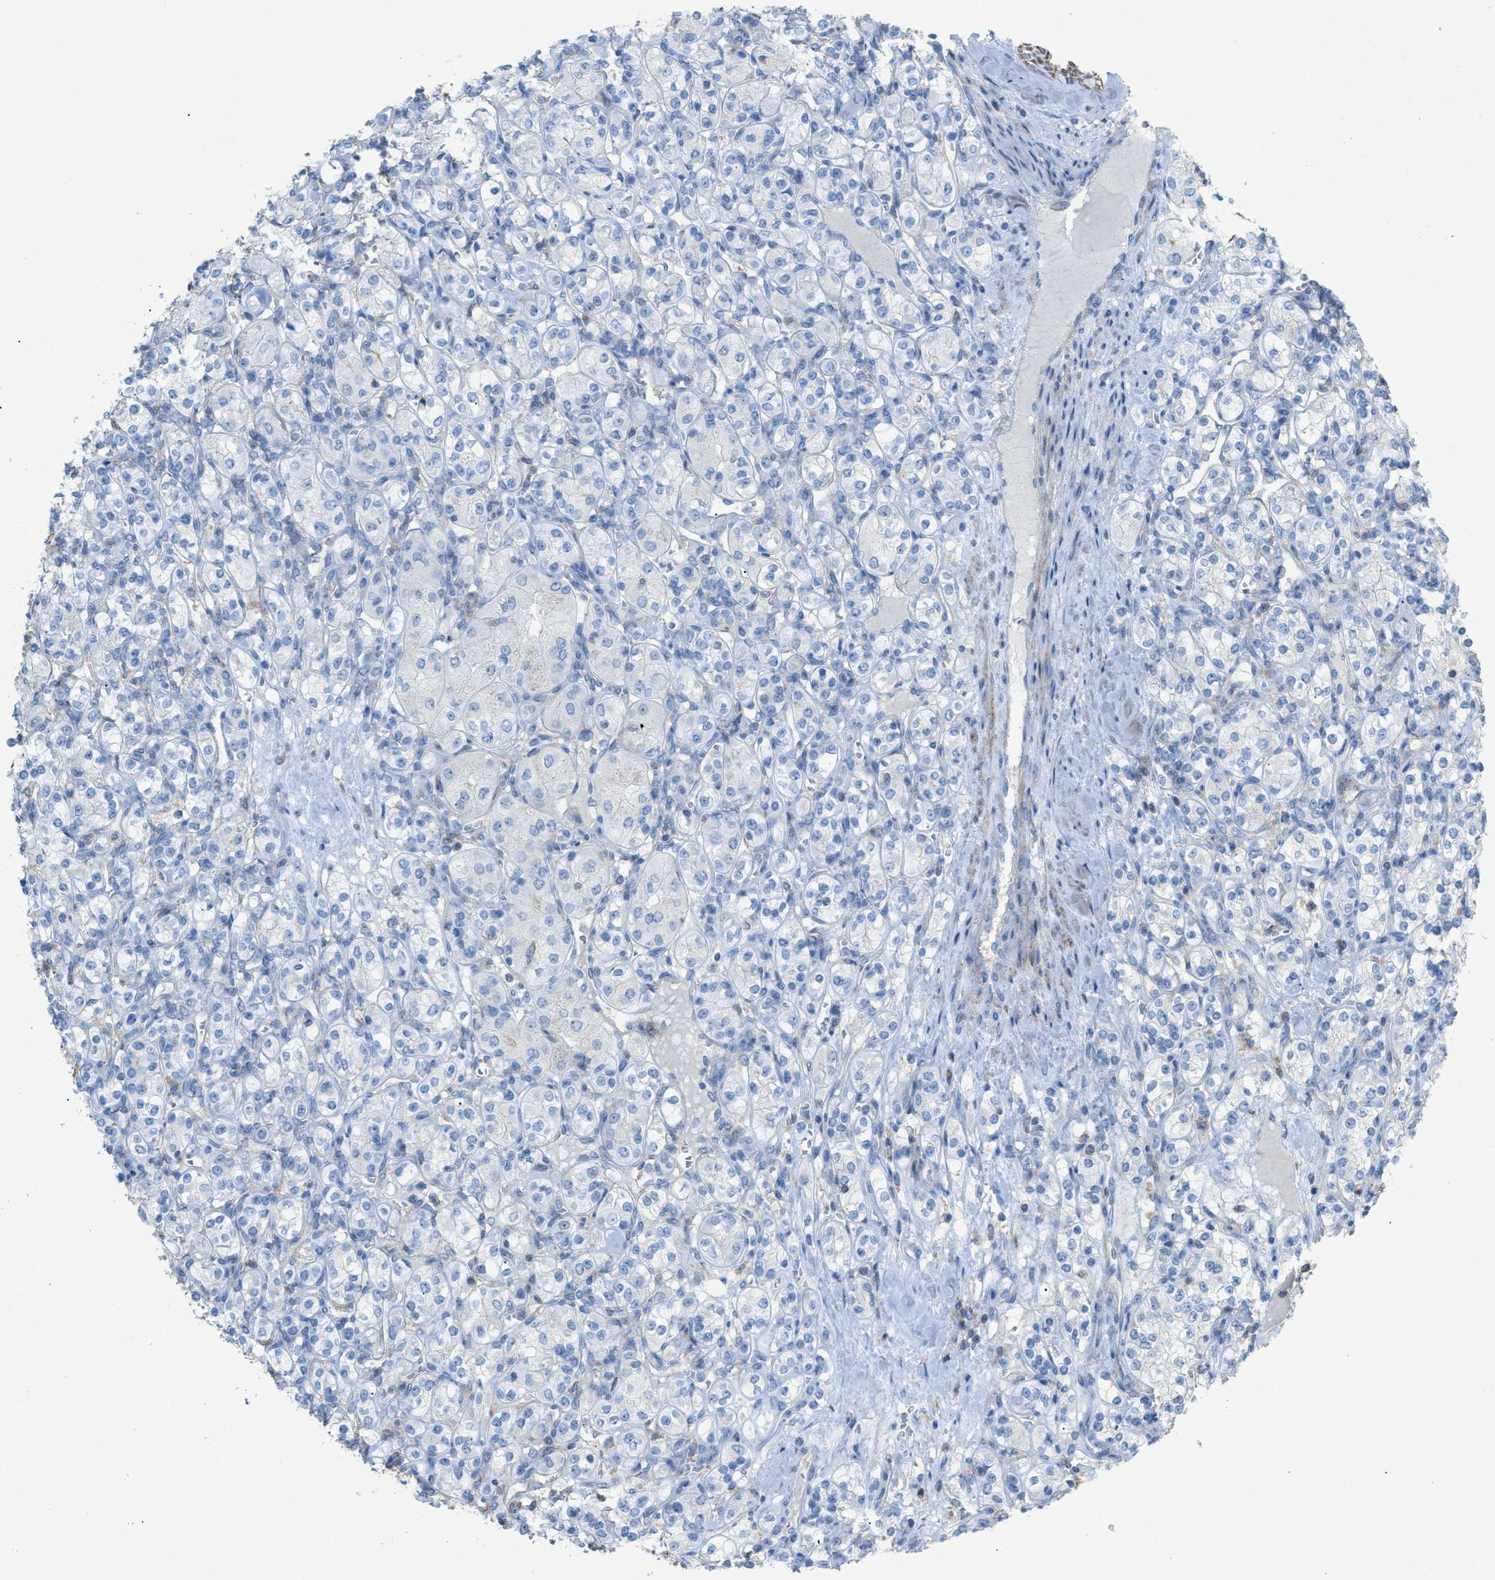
{"staining": {"intensity": "negative", "quantity": "none", "location": "none"}, "tissue": "renal cancer", "cell_type": "Tumor cells", "image_type": "cancer", "snomed": [{"axis": "morphology", "description": "Adenocarcinoma, NOS"}, {"axis": "topography", "description": "Kidney"}], "caption": "Protein analysis of renal cancer shows no significant expression in tumor cells. (DAB (3,3'-diaminobenzidine) immunohistochemistry (IHC) with hematoxylin counter stain).", "gene": "NCK2", "patient": {"sex": "male", "age": 77}}